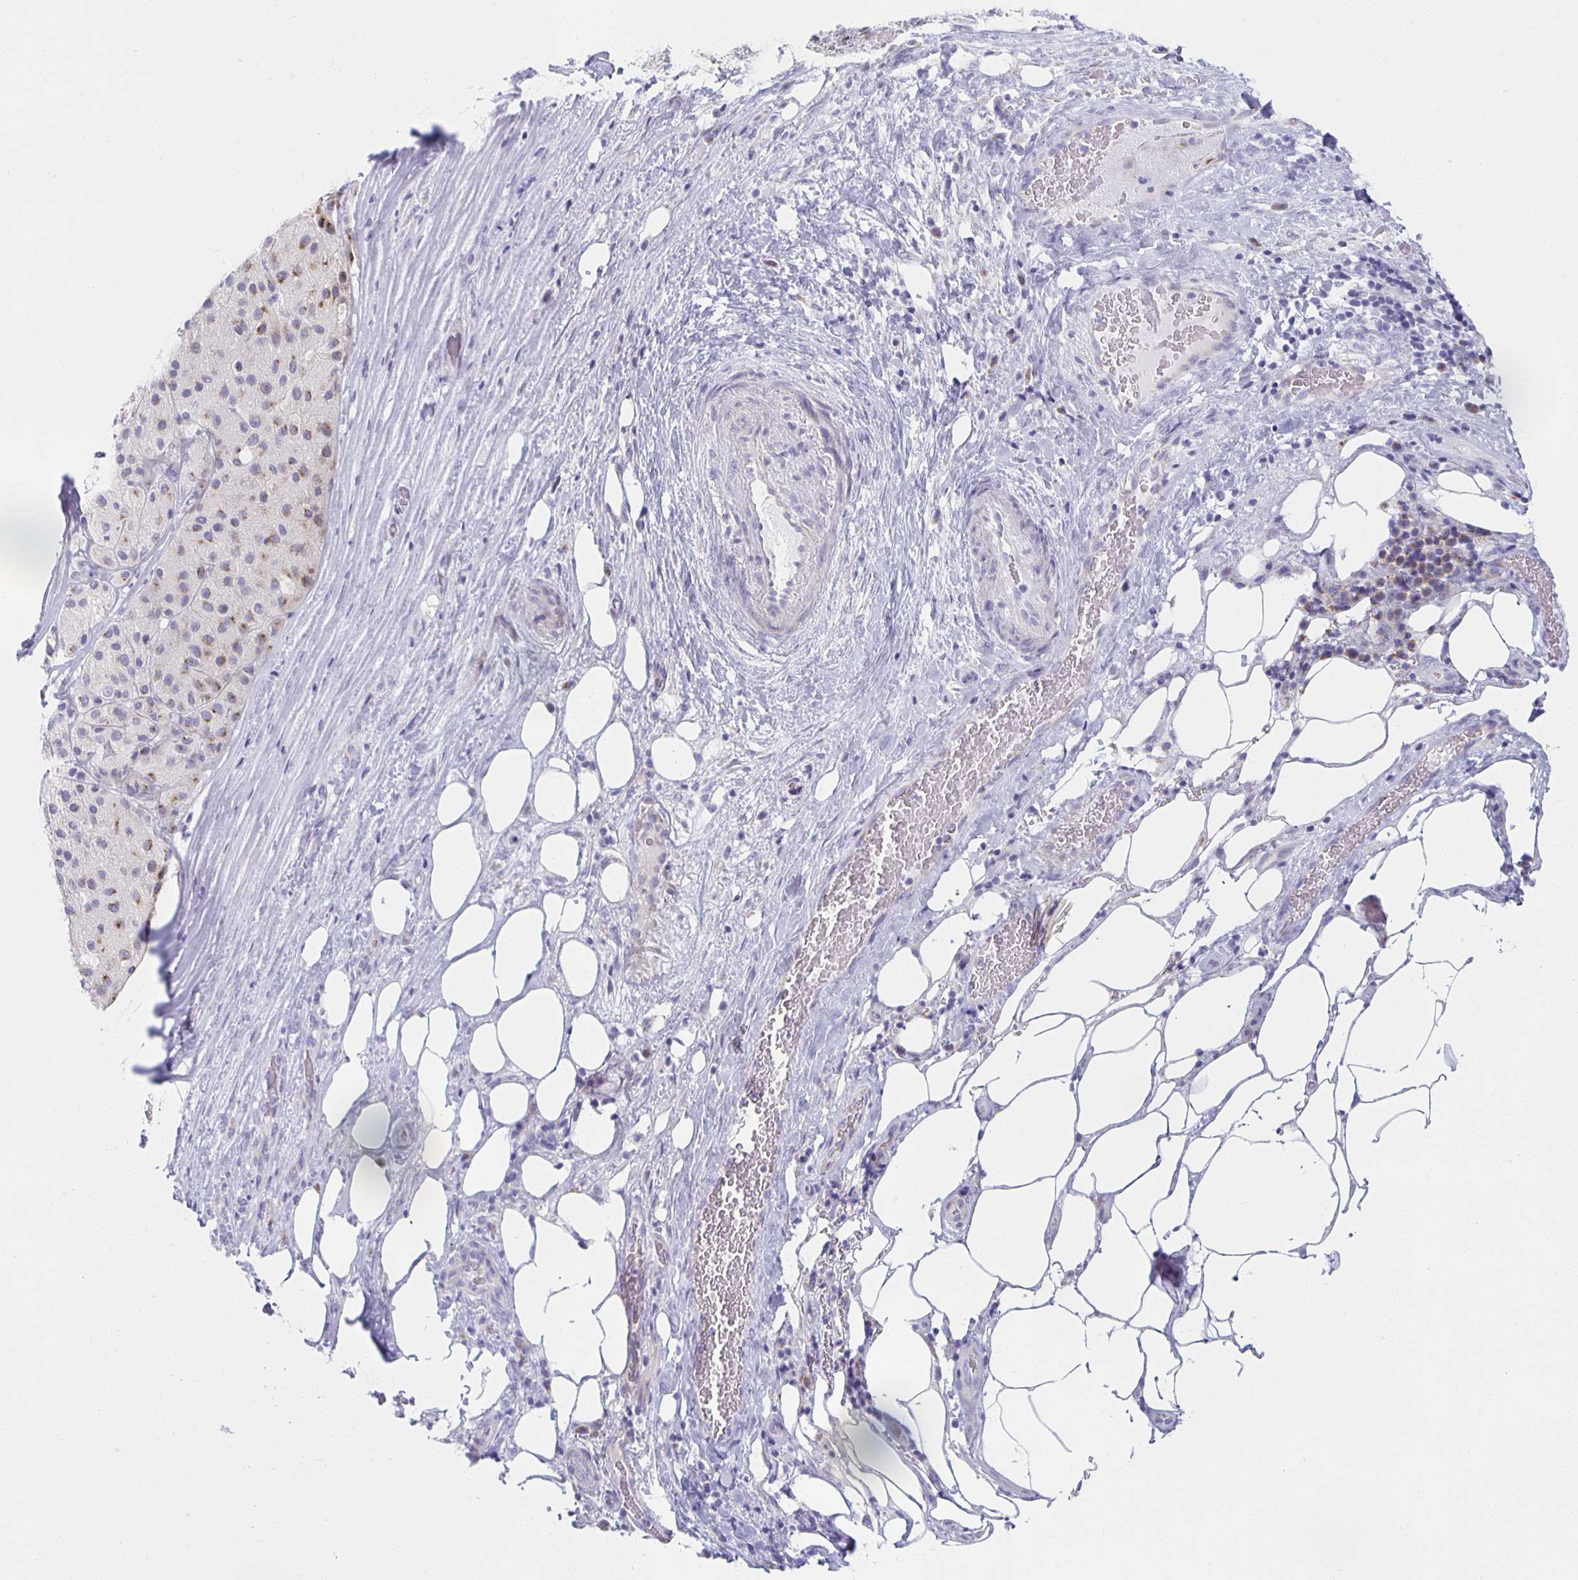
{"staining": {"intensity": "moderate", "quantity": "25%-75%", "location": "cytoplasmic/membranous"}, "tissue": "melanoma", "cell_type": "Tumor cells", "image_type": "cancer", "snomed": [{"axis": "morphology", "description": "Malignant melanoma, Metastatic site"}, {"axis": "topography", "description": "Smooth muscle"}], "caption": "IHC staining of malignant melanoma (metastatic site), which shows medium levels of moderate cytoplasmic/membranous positivity in approximately 25%-75% of tumor cells indicating moderate cytoplasmic/membranous protein staining. The staining was performed using DAB (brown) for protein detection and nuclei were counterstained in hematoxylin (blue).", "gene": "TEX44", "patient": {"sex": "male", "age": 41}}